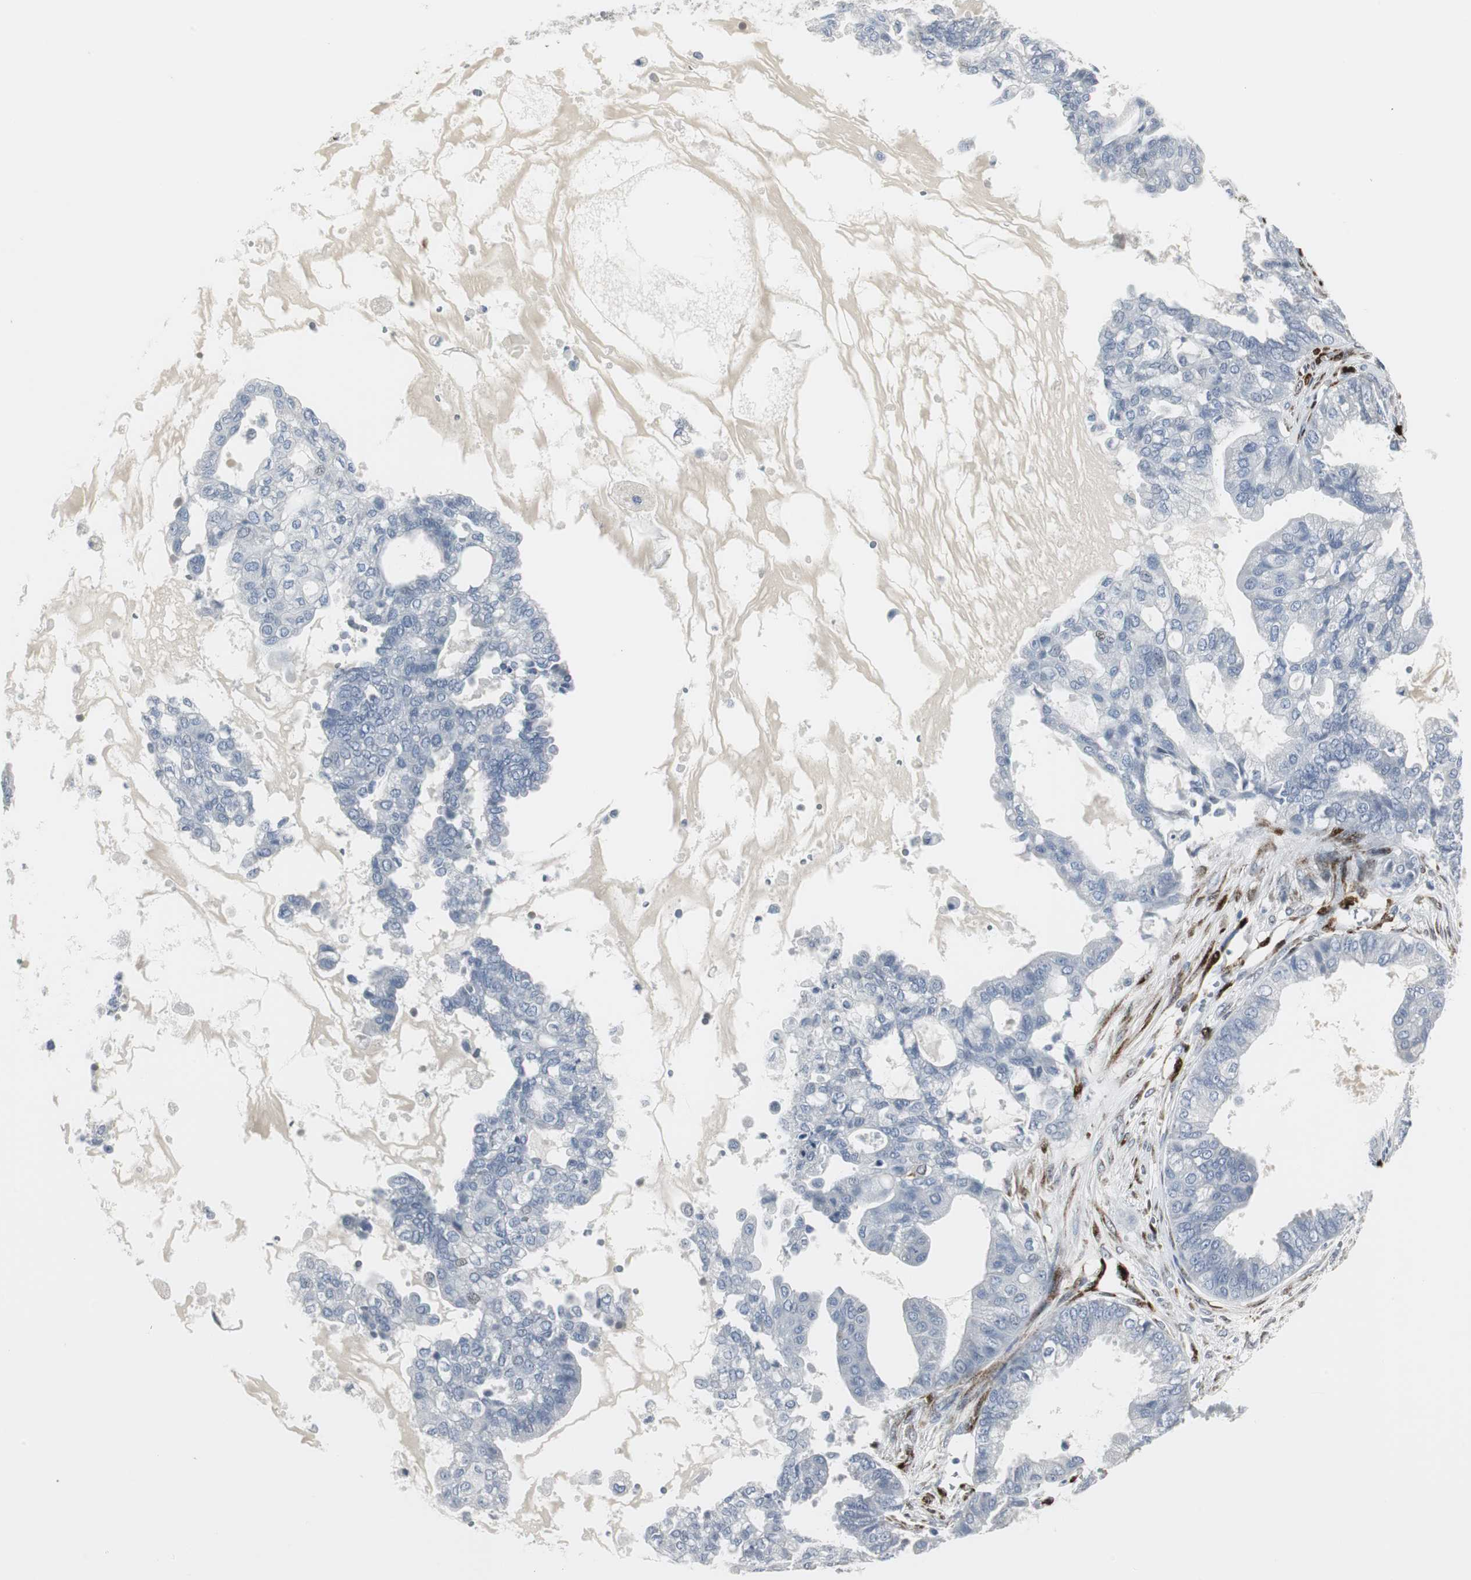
{"staining": {"intensity": "negative", "quantity": "none", "location": "none"}, "tissue": "ovarian cancer", "cell_type": "Tumor cells", "image_type": "cancer", "snomed": [{"axis": "morphology", "description": "Carcinoma, NOS"}, {"axis": "morphology", "description": "Carcinoma, endometroid"}, {"axis": "topography", "description": "Ovary"}], "caption": "Immunohistochemistry image of neoplastic tissue: ovarian endometroid carcinoma stained with DAB exhibits no significant protein positivity in tumor cells.", "gene": "PPP1R14A", "patient": {"sex": "female", "age": 50}}